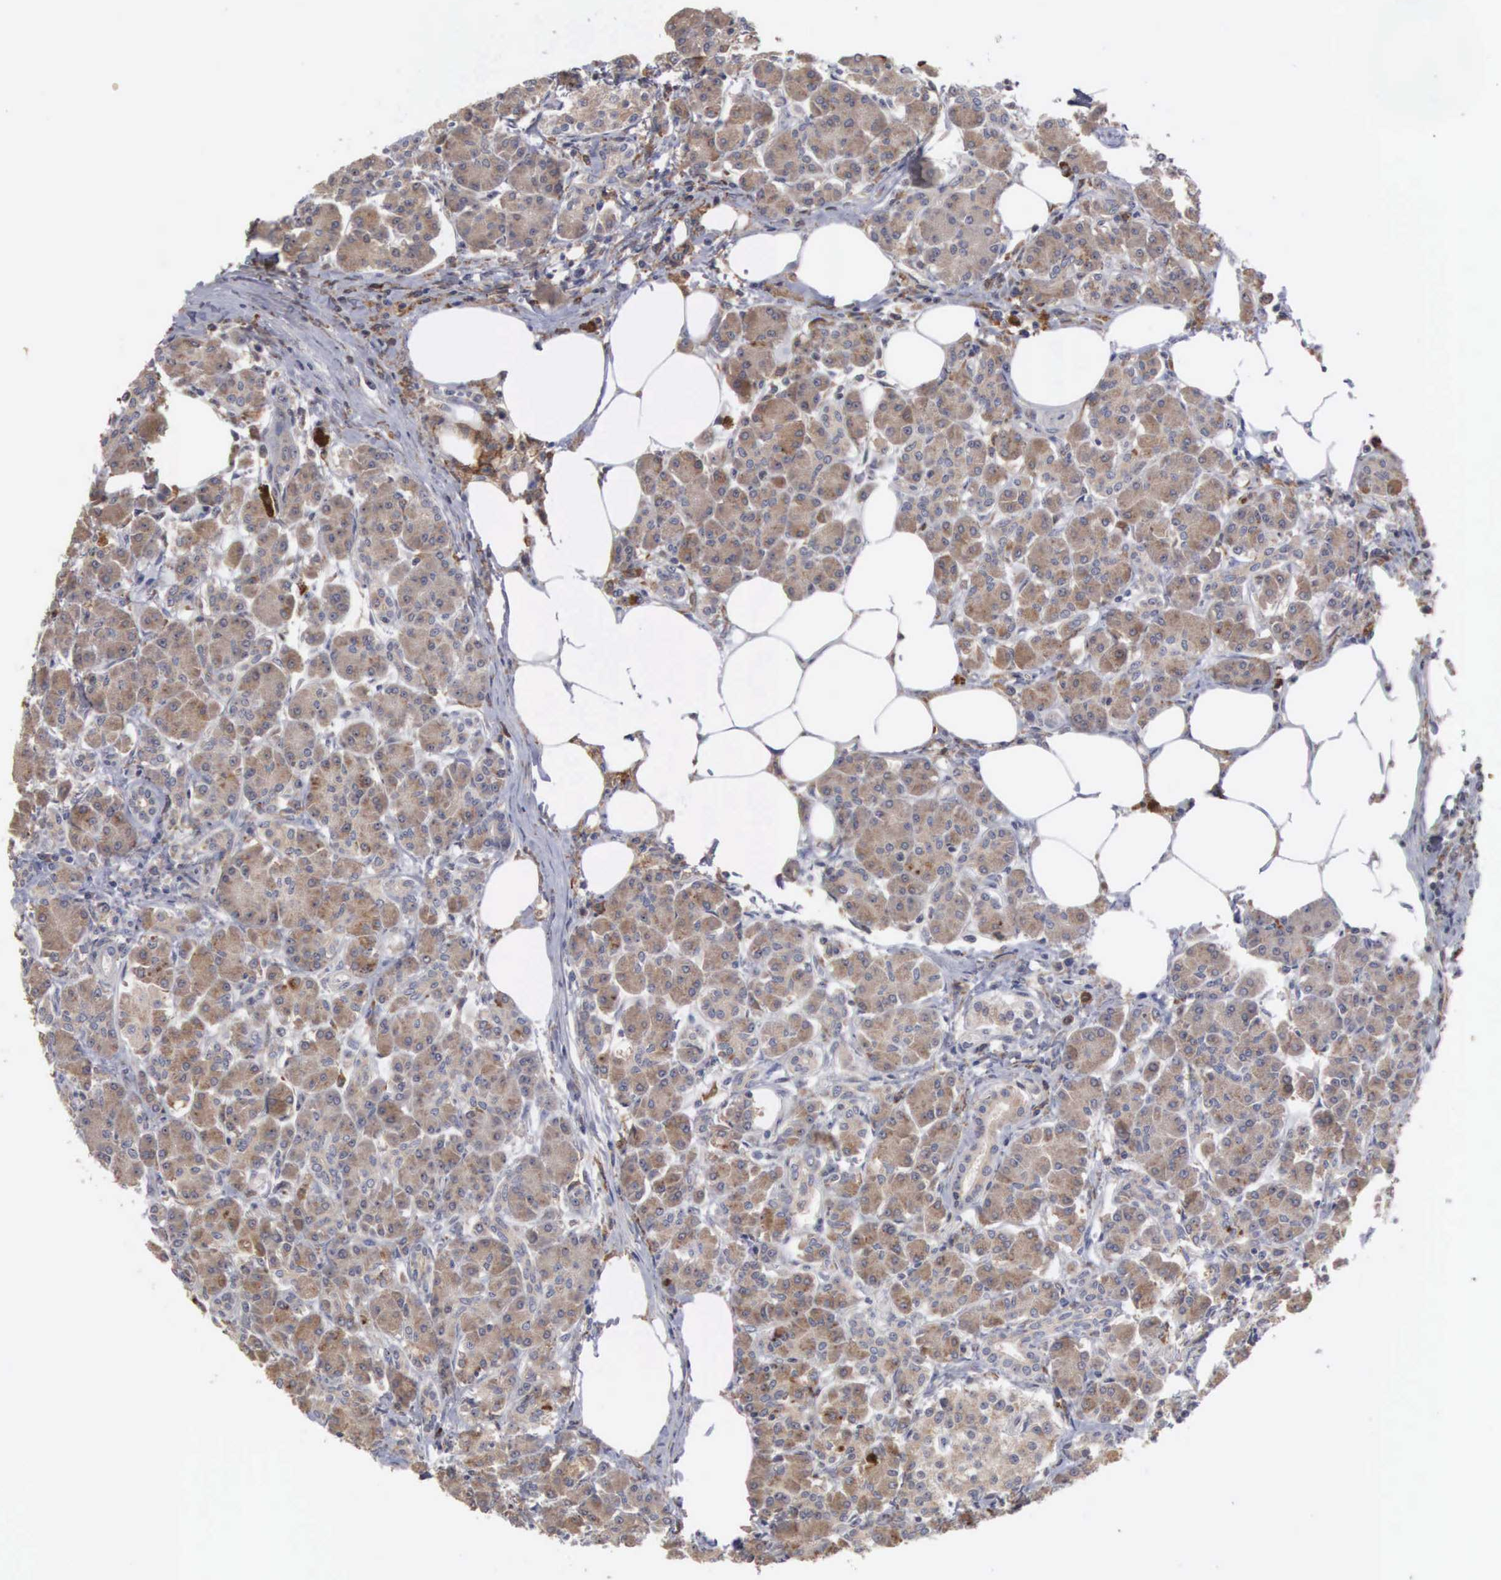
{"staining": {"intensity": "moderate", "quantity": ">75%", "location": "cytoplasmic/membranous"}, "tissue": "pancreas", "cell_type": "Exocrine glandular cells", "image_type": "normal", "snomed": [{"axis": "morphology", "description": "Normal tissue, NOS"}, {"axis": "topography", "description": "Pancreas"}], "caption": "Immunohistochemistry (IHC) (DAB) staining of unremarkable pancreas demonstrates moderate cytoplasmic/membranous protein positivity in about >75% of exocrine glandular cells. Nuclei are stained in blue.", "gene": "AMN", "patient": {"sex": "female", "age": 73}}